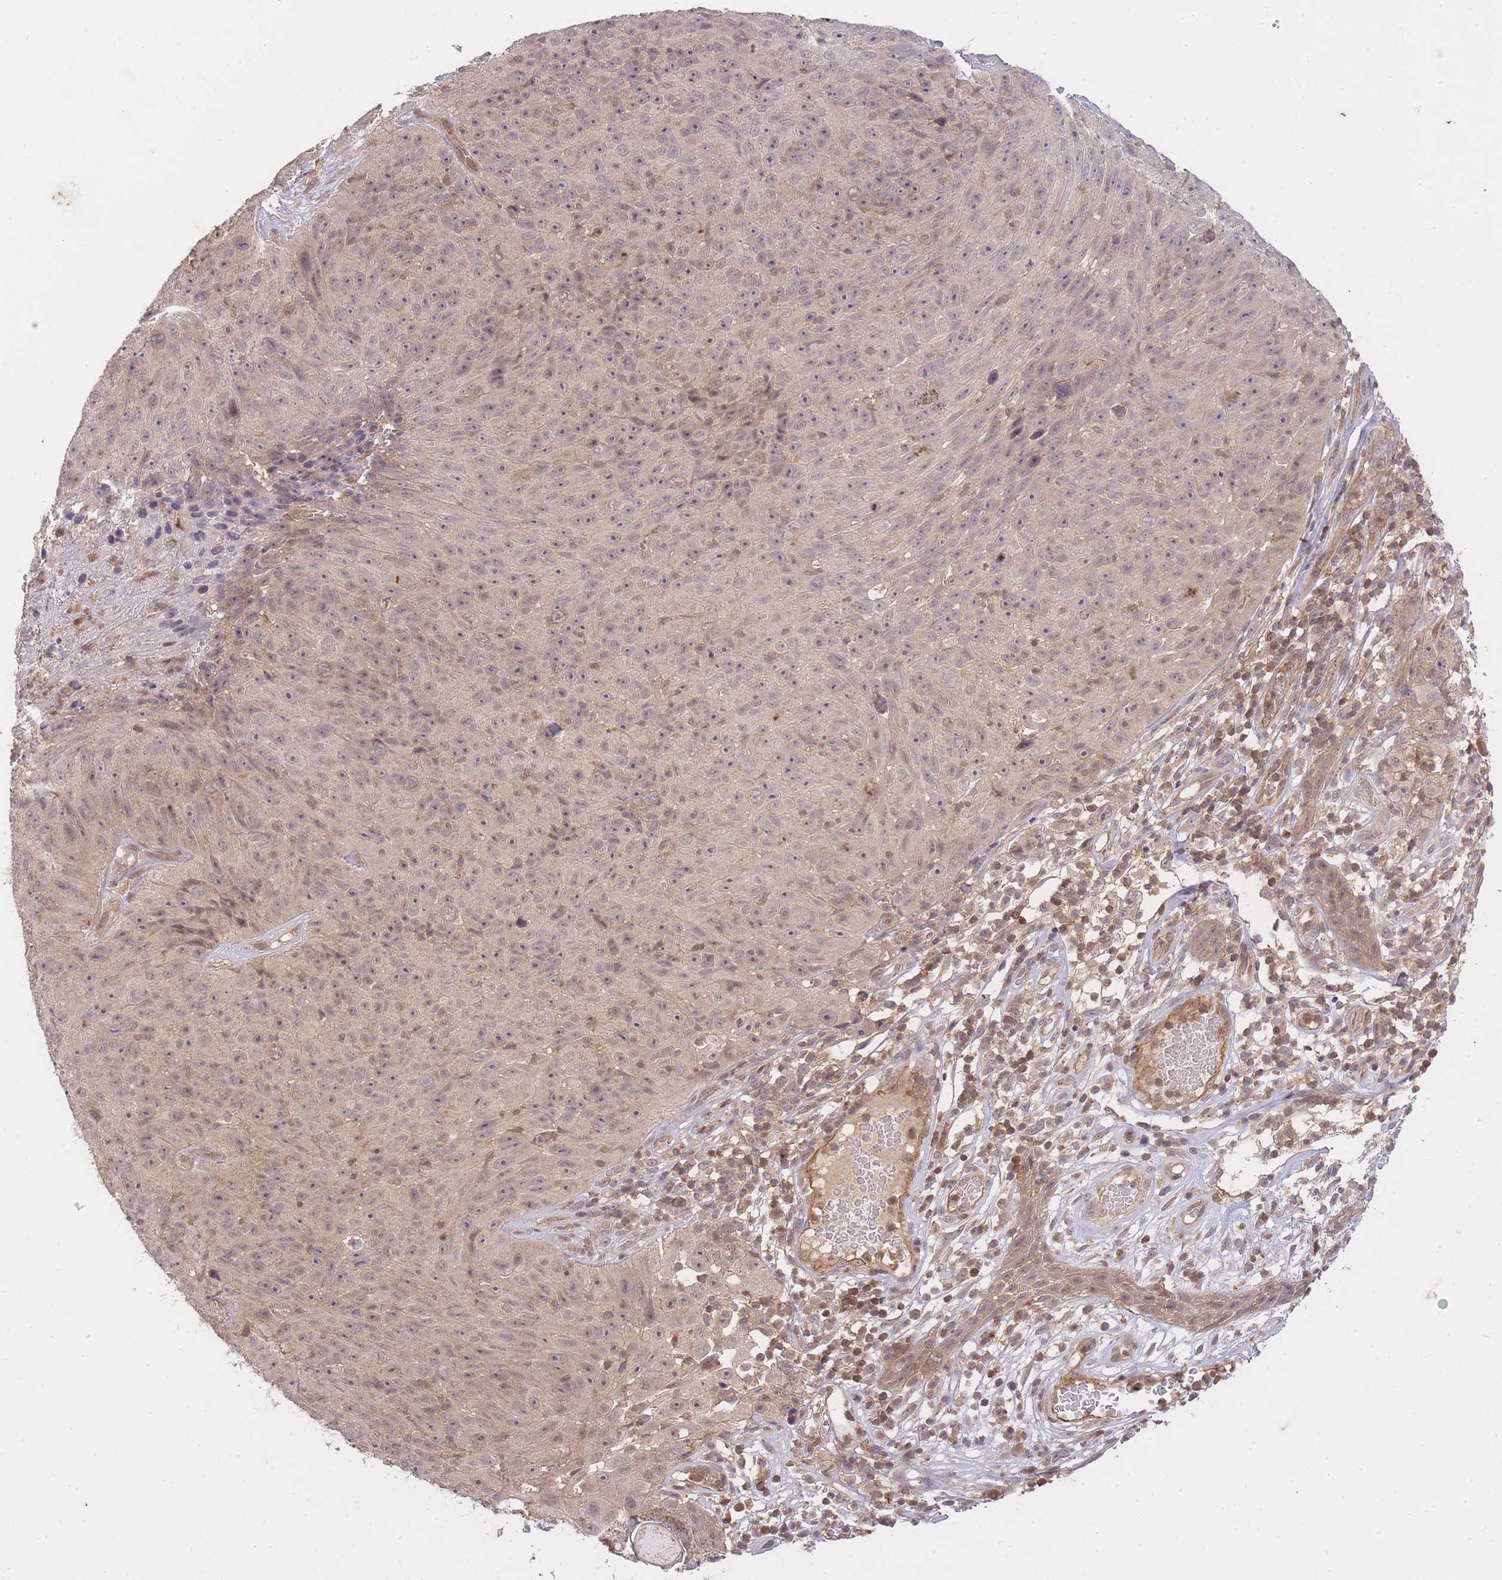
{"staining": {"intensity": "weak", "quantity": "25%-75%", "location": "nuclear"}, "tissue": "skin cancer", "cell_type": "Tumor cells", "image_type": "cancer", "snomed": [{"axis": "morphology", "description": "Squamous cell carcinoma, NOS"}, {"axis": "topography", "description": "Skin"}], "caption": "Tumor cells demonstrate weak nuclear staining in about 25%-75% of cells in skin cancer (squamous cell carcinoma). The protein is stained brown, and the nuclei are stained in blue (DAB (3,3'-diaminobenzidine) IHC with brightfield microscopy, high magnification).", "gene": "ST8SIA4", "patient": {"sex": "female", "age": 87}}